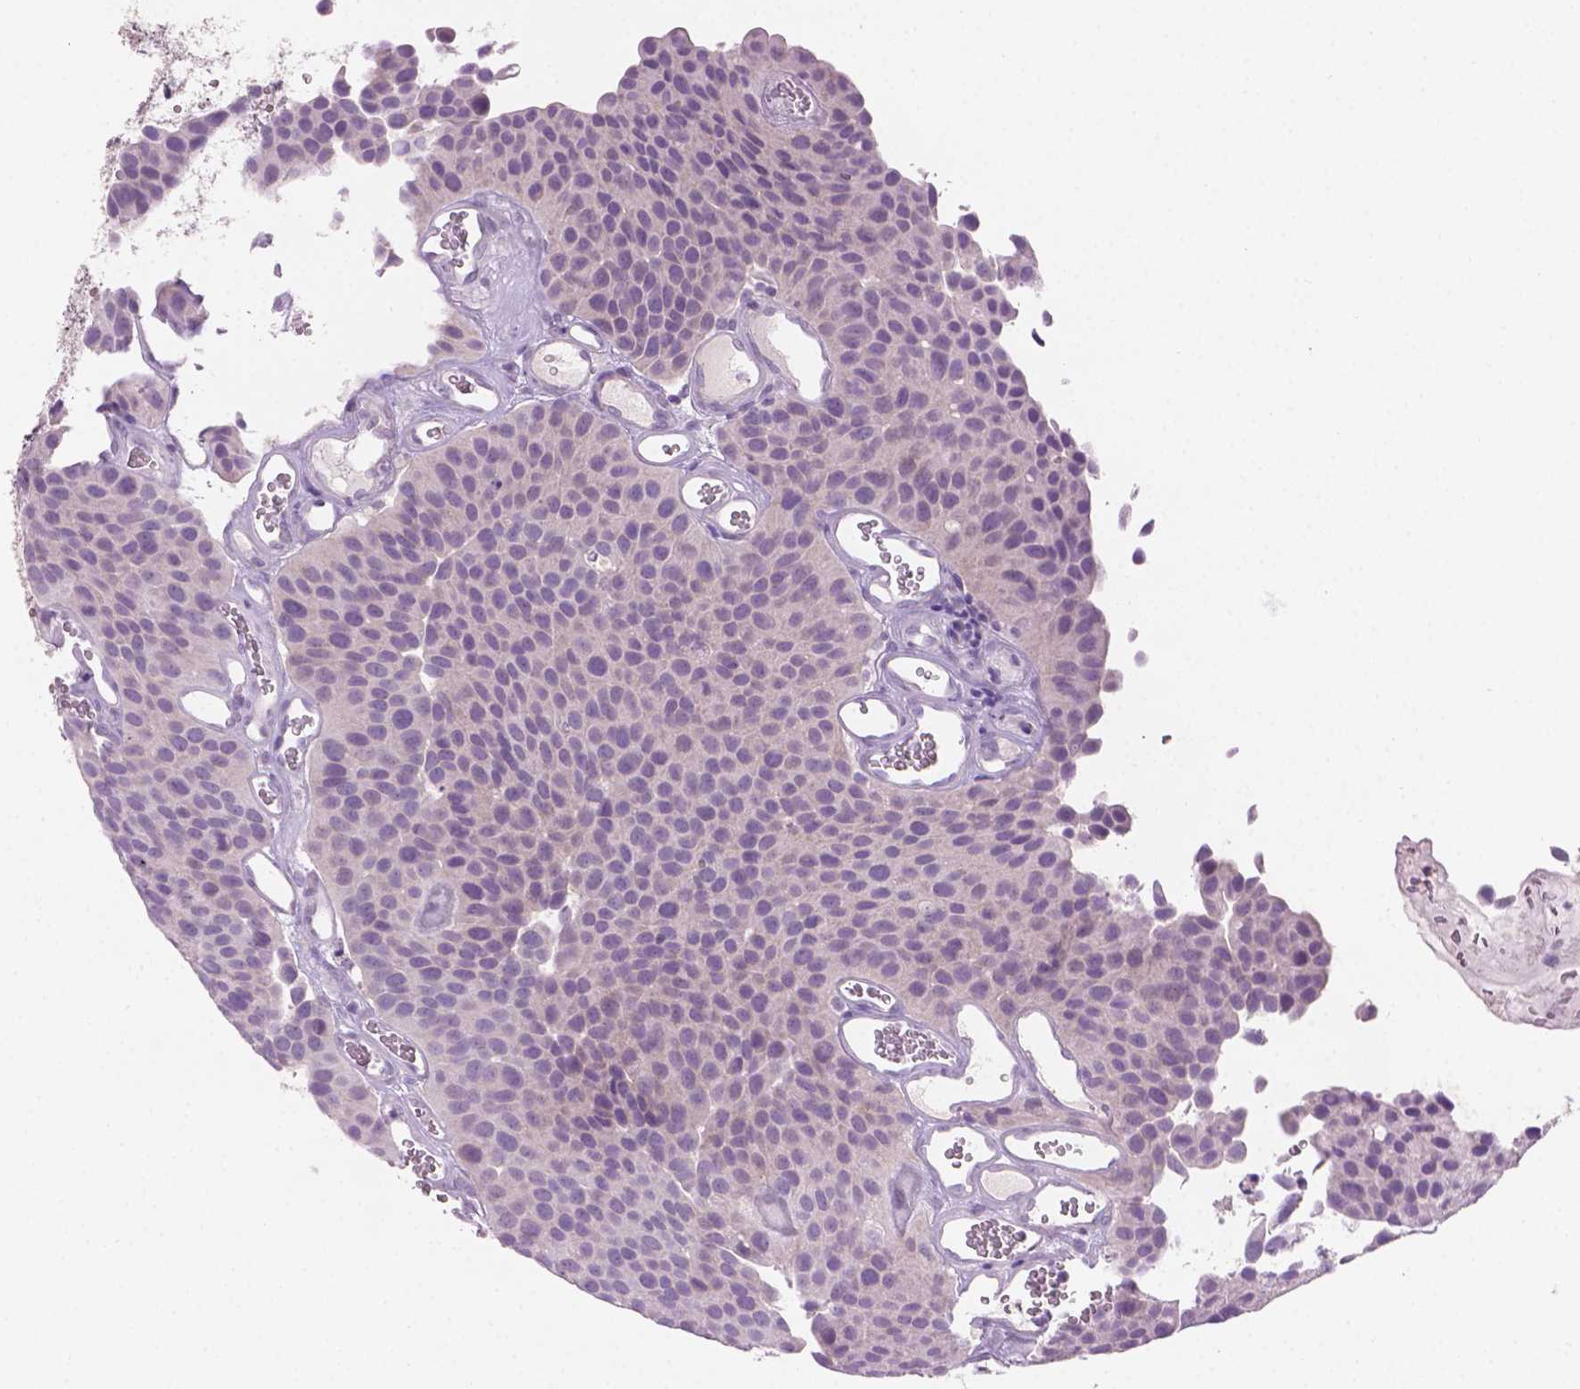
{"staining": {"intensity": "negative", "quantity": "none", "location": "none"}, "tissue": "urothelial cancer", "cell_type": "Tumor cells", "image_type": "cancer", "snomed": [{"axis": "morphology", "description": "Urothelial carcinoma, Low grade"}, {"axis": "topography", "description": "Urinary bladder"}], "caption": "Urothelial cancer was stained to show a protein in brown. There is no significant expression in tumor cells.", "gene": "MLANA", "patient": {"sex": "female", "age": 69}}